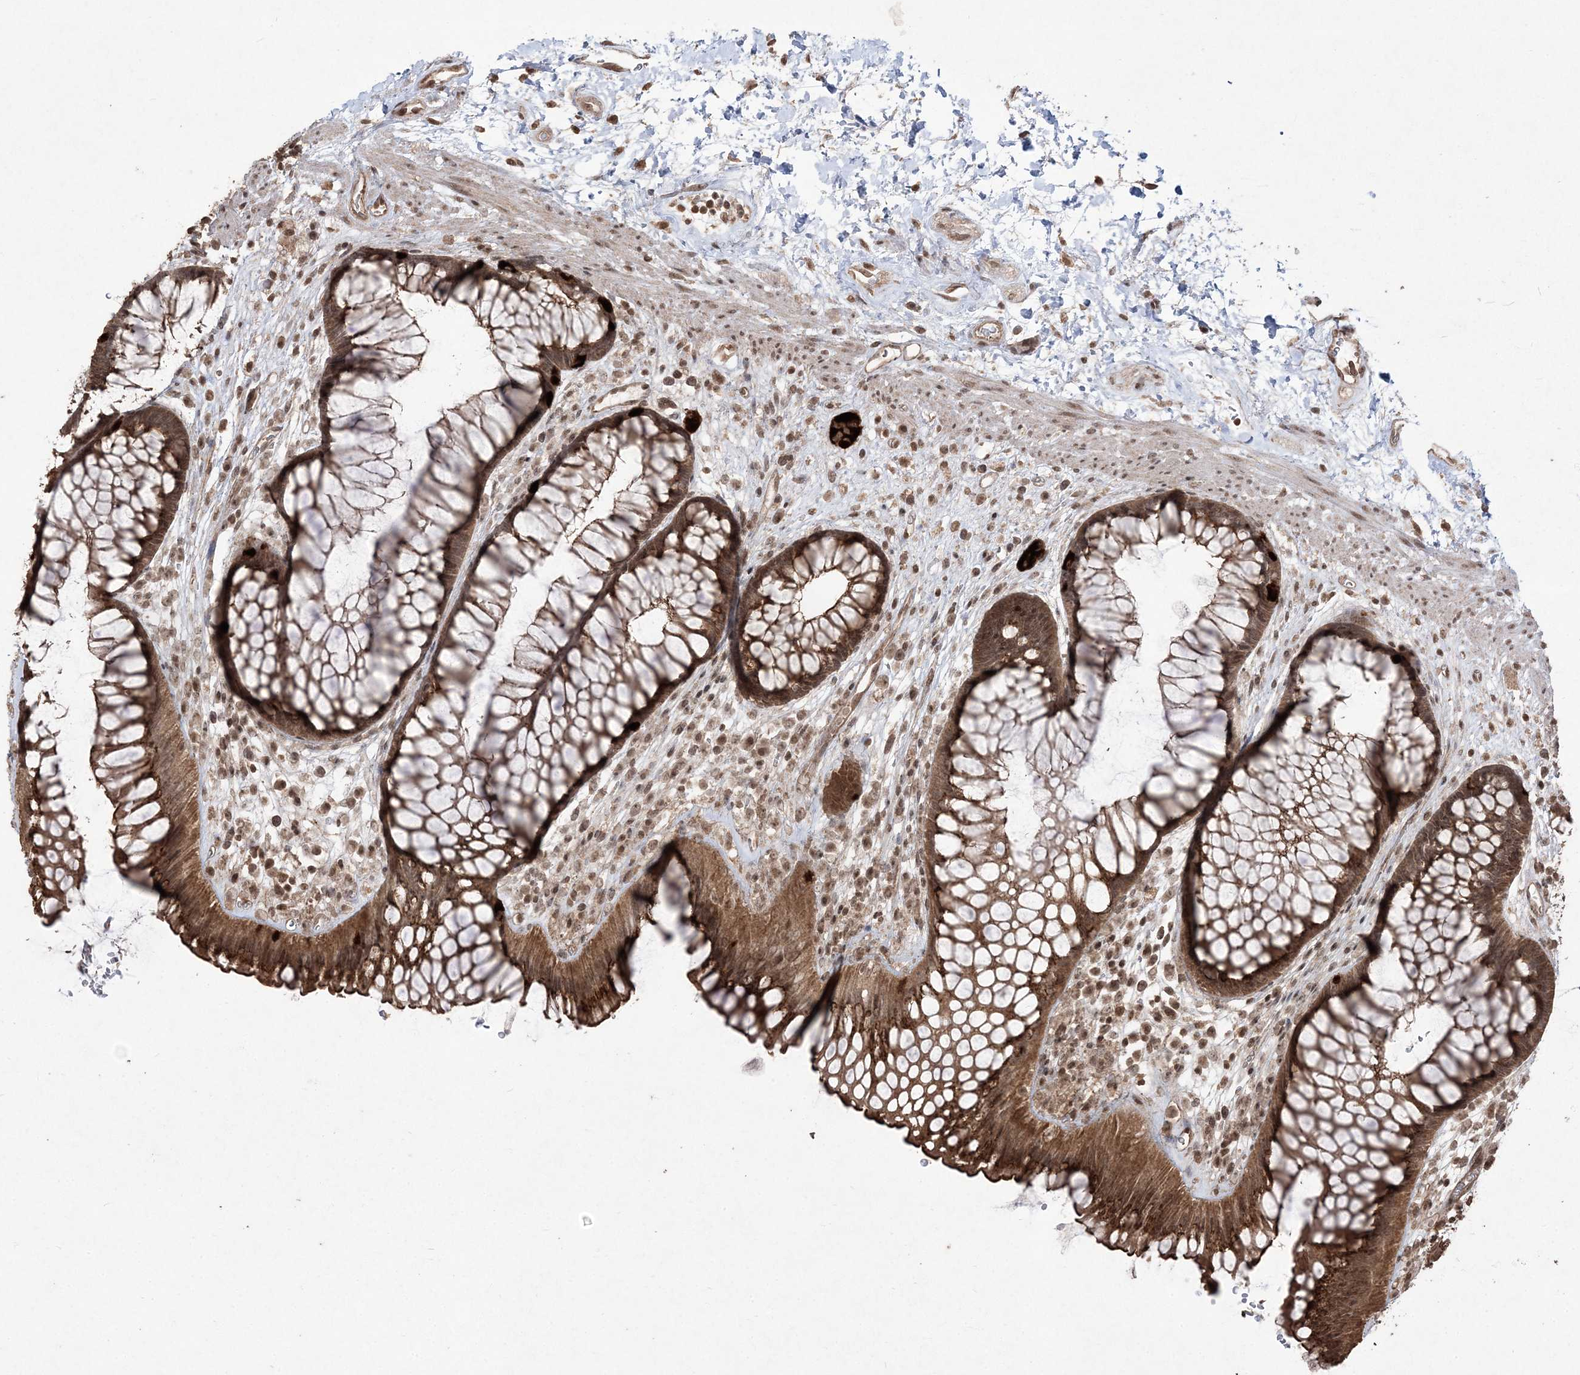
{"staining": {"intensity": "strong", "quantity": ">75%", "location": "cytoplasmic/membranous,nuclear"}, "tissue": "rectum", "cell_type": "Glandular cells", "image_type": "normal", "snomed": [{"axis": "morphology", "description": "Normal tissue, NOS"}, {"axis": "topography", "description": "Rectum"}], "caption": "Strong cytoplasmic/membranous,nuclear positivity for a protein is appreciated in approximately >75% of glandular cells of unremarkable rectum using IHC.", "gene": "EHHADH", "patient": {"sex": "male", "age": 51}}